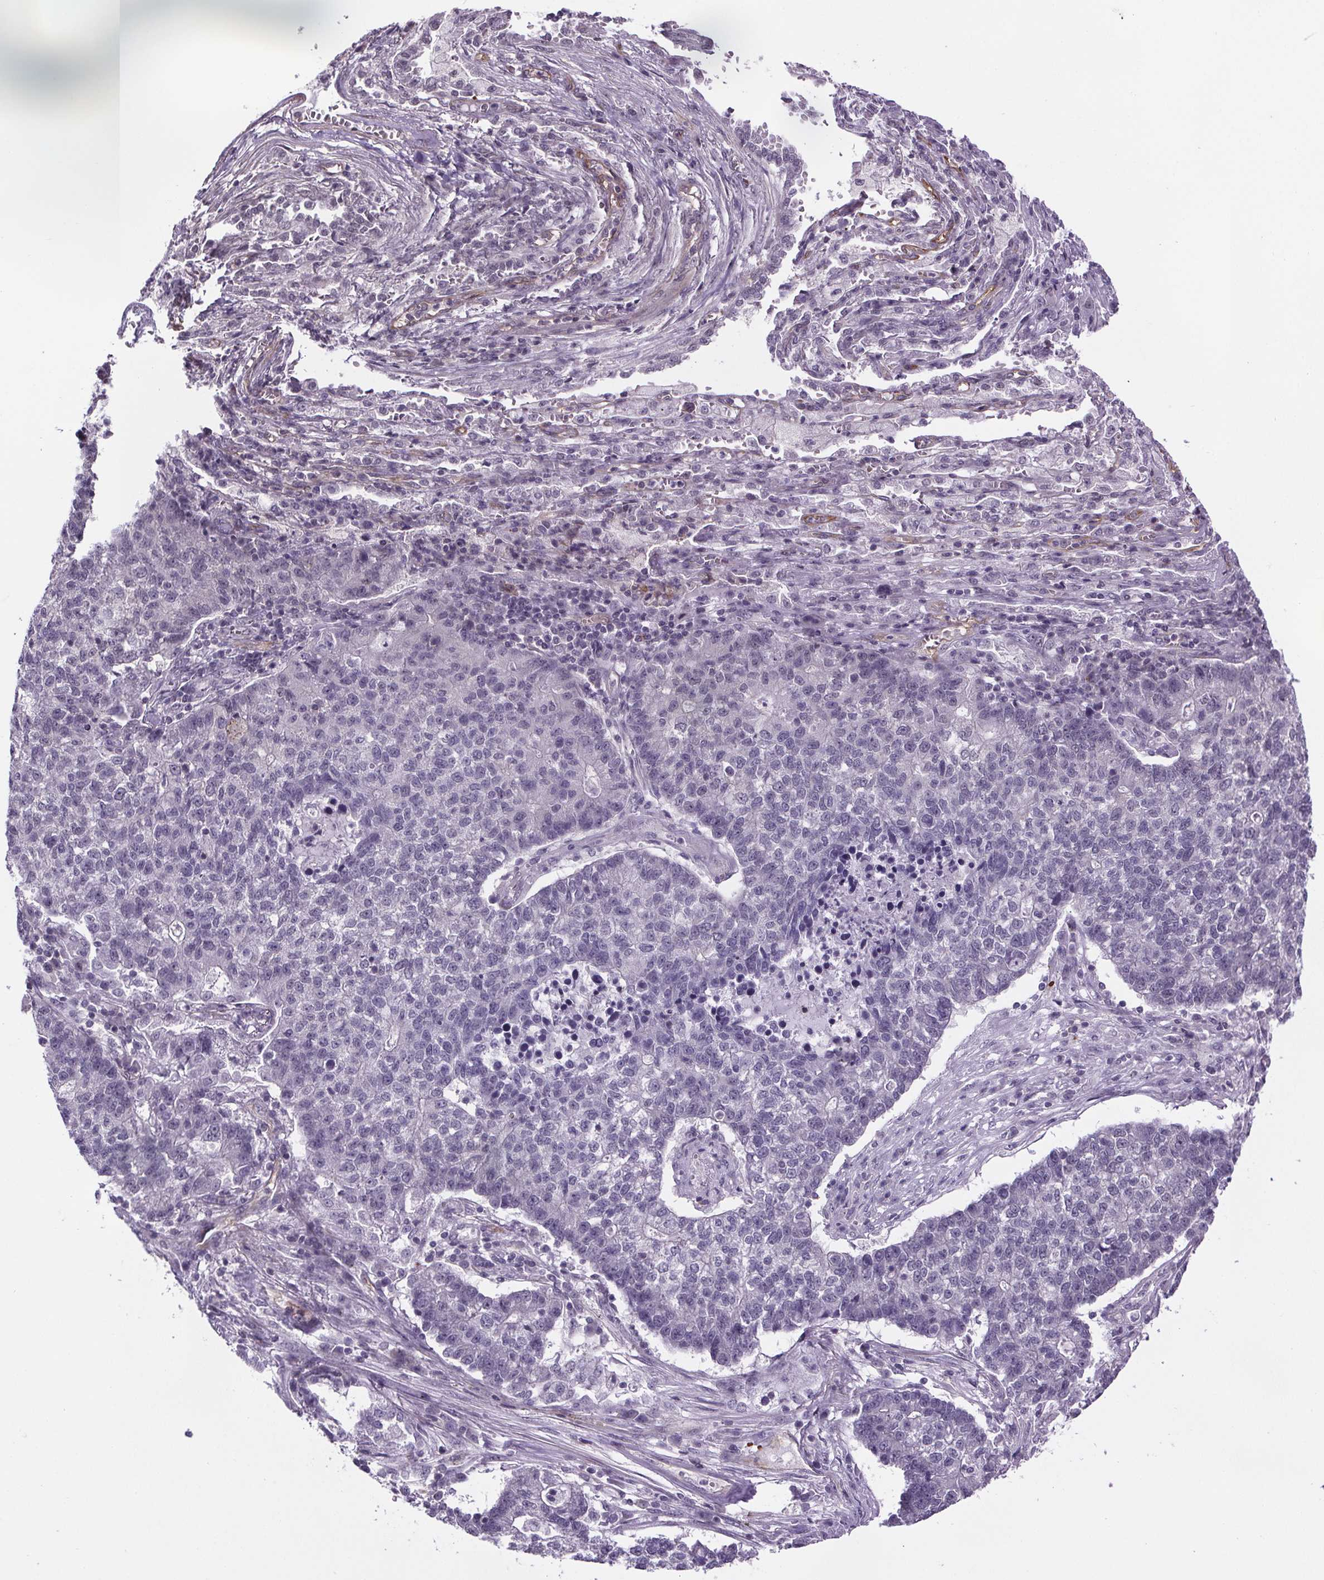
{"staining": {"intensity": "negative", "quantity": "none", "location": "none"}, "tissue": "lung cancer", "cell_type": "Tumor cells", "image_type": "cancer", "snomed": [{"axis": "morphology", "description": "Adenocarcinoma, NOS"}, {"axis": "topography", "description": "Lung"}], "caption": "Tumor cells are negative for protein expression in human lung cancer (adenocarcinoma).", "gene": "TTC12", "patient": {"sex": "male", "age": 57}}